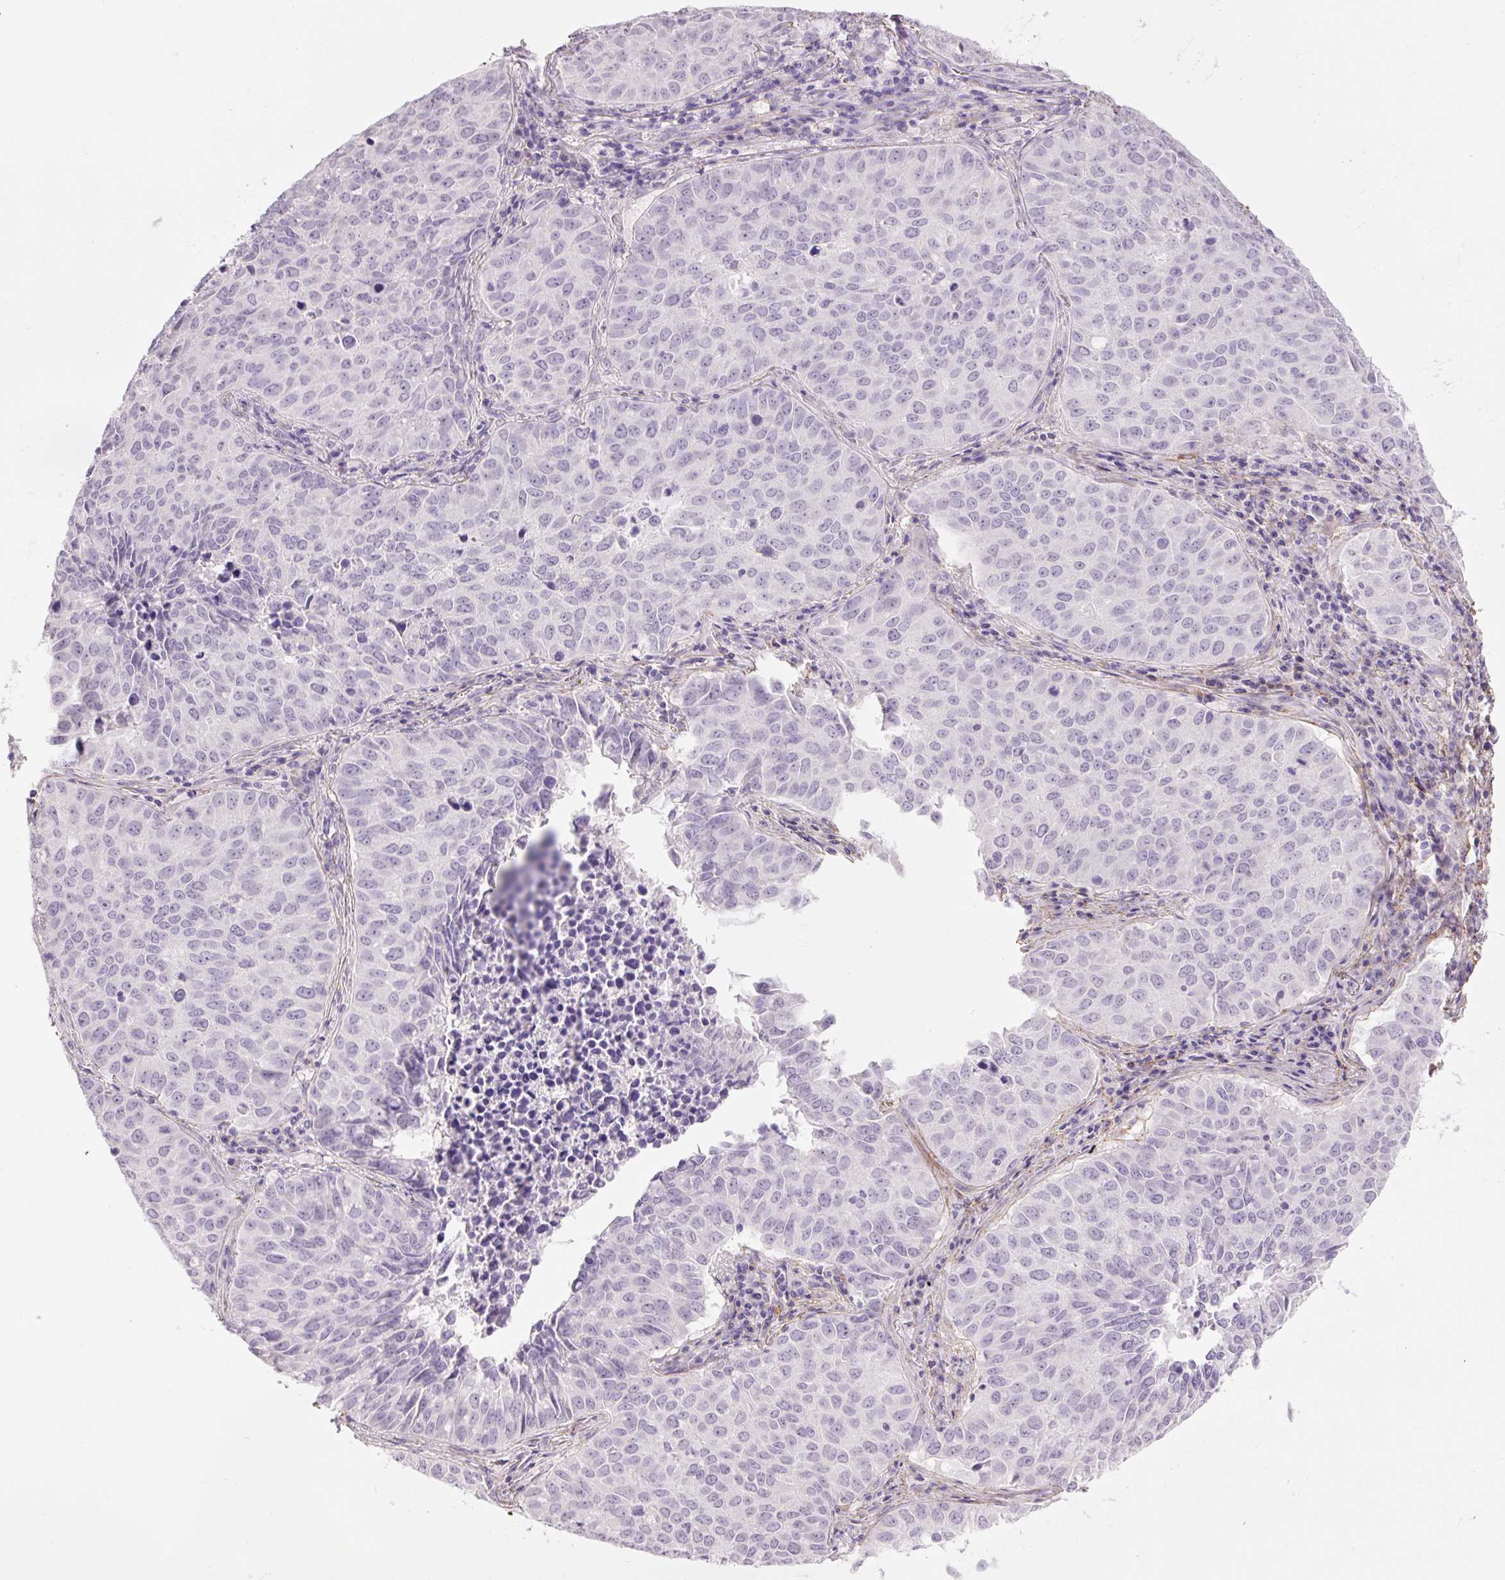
{"staining": {"intensity": "negative", "quantity": "none", "location": "none"}, "tissue": "lung cancer", "cell_type": "Tumor cells", "image_type": "cancer", "snomed": [{"axis": "morphology", "description": "Adenocarcinoma, NOS"}, {"axis": "topography", "description": "Lung"}], "caption": "DAB immunohistochemical staining of human adenocarcinoma (lung) exhibits no significant positivity in tumor cells.", "gene": "FBN1", "patient": {"sex": "female", "age": 50}}